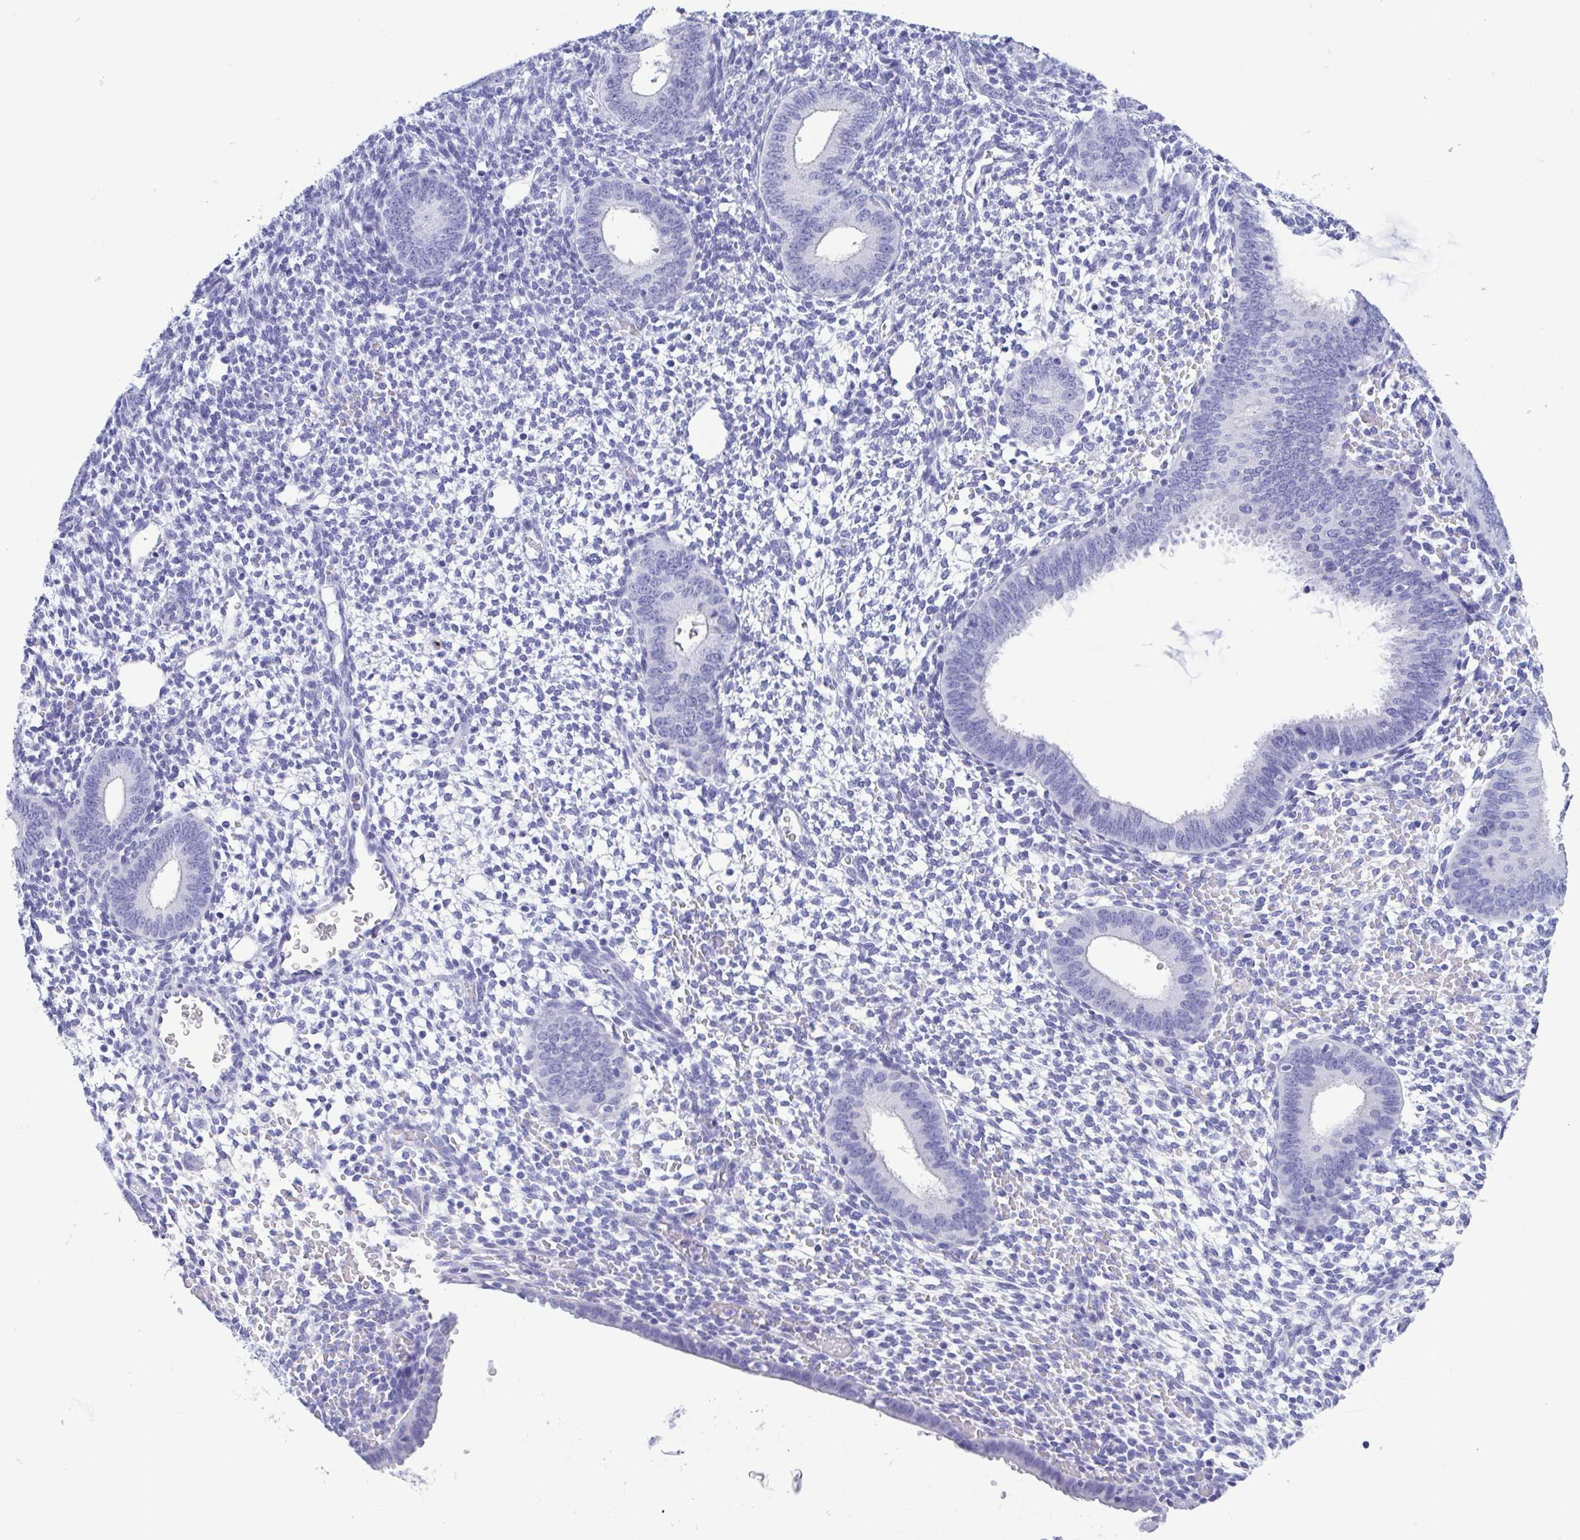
{"staining": {"intensity": "negative", "quantity": "none", "location": "none"}, "tissue": "endometrium", "cell_type": "Cells in endometrial stroma", "image_type": "normal", "snomed": [{"axis": "morphology", "description": "Normal tissue, NOS"}, {"axis": "topography", "description": "Endometrium"}], "caption": "Immunohistochemistry micrograph of unremarkable endometrium: endometrium stained with DAB (3,3'-diaminobenzidine) demonstrates no significant protein expression in cells in endometrial stroma.", "gene": "TSPY10", "patient": {"sex": "female", "age": 40}}